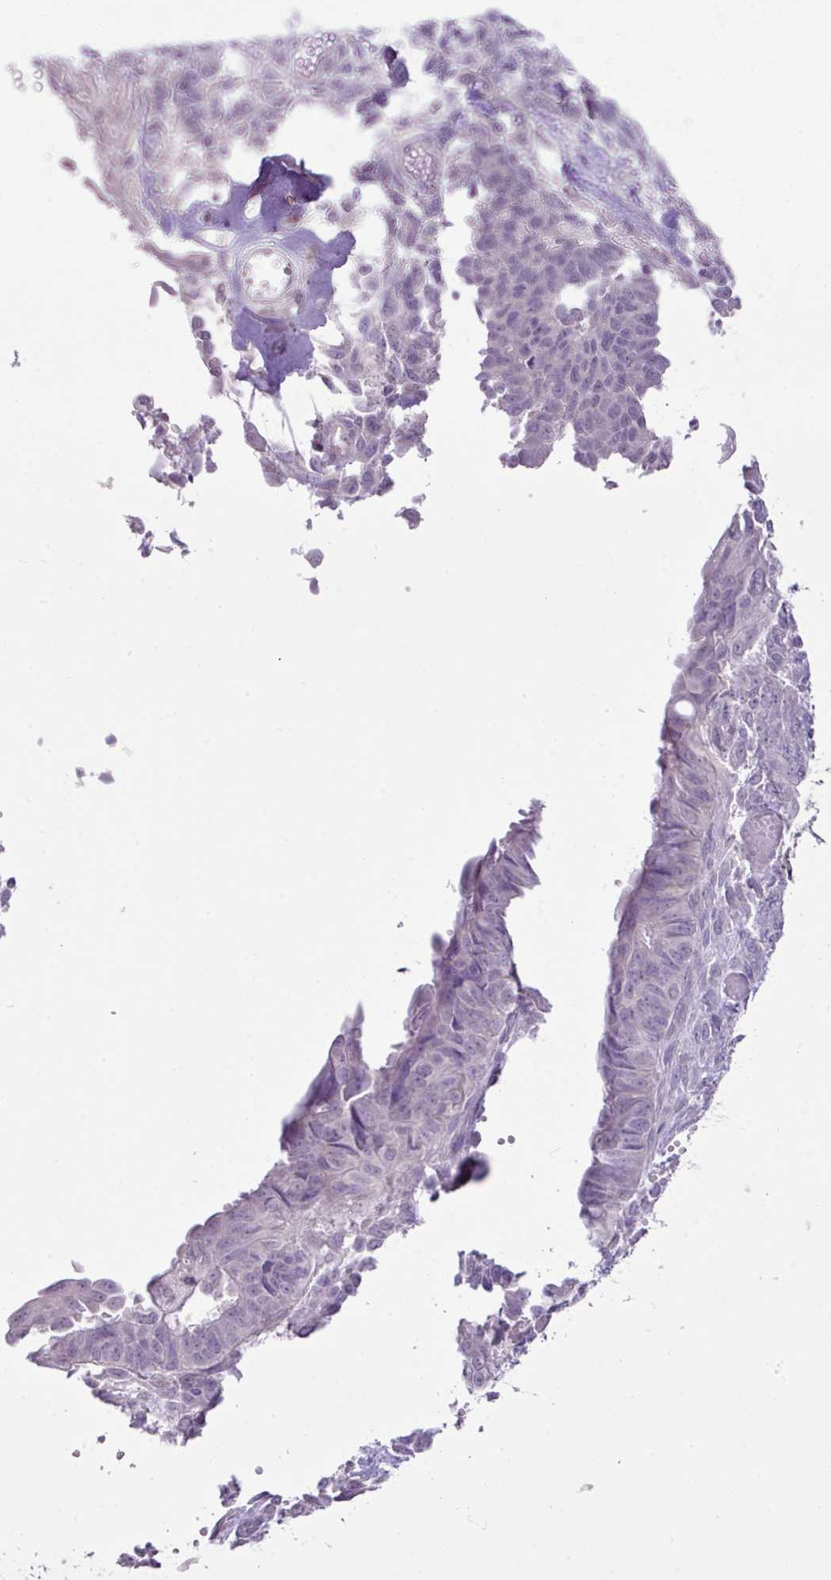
{"staining": {"intensity": "negative", "quantity": "none", "location": "none"}, "tissue": "endometrial cancer", "cell_type": "Tumor cells", "image_type": "cancer", "snomed": [{"axis": "morphology", "description": "Adenocarcinoma, NOS"}, {"axis": "topography", "description": "Endometrium"}], "caption": "DAB immunohistochemical staining of human adenocarcinoma (endometrial) displays no significant positivity in tumor cells.", "gene": "DIP2A", "patient": {"sex": "female", "age": 32}}